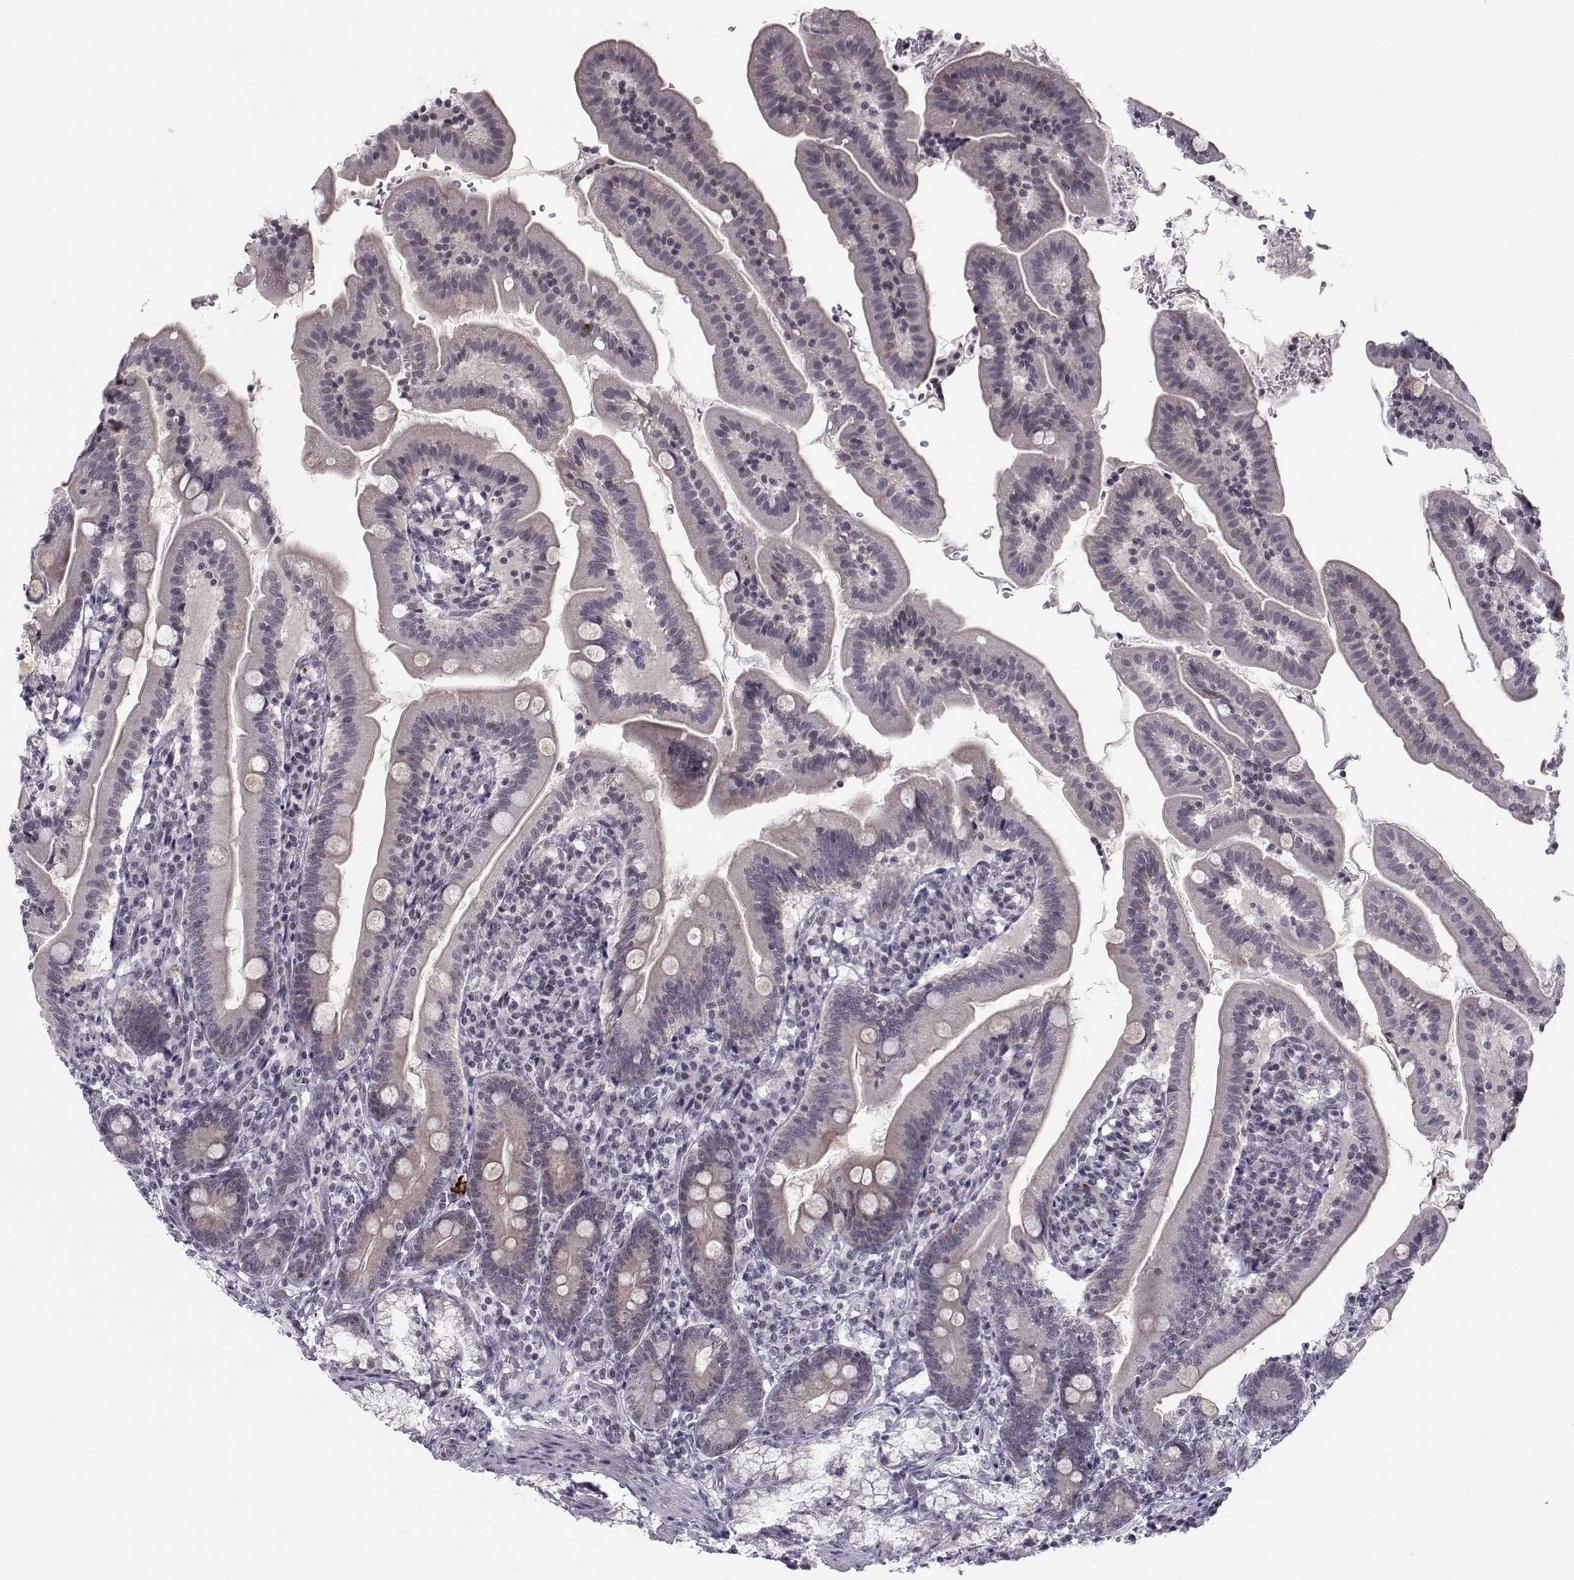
{"staining": {"intensity": "weak", "quantity": "<25%", "location": "cytoplasmic/membranous"}, "tissue": "duodenum", "cell_type": "Glandular cells", "image_type": "normal", "snomed": [{"axis": "morphology", "description": "Normal tissue, NOS"}, {"axis": "topography", "description": "Duodenum"}], "caption": "High power microscopy histopathology image of an immunohistochemistry (IHC) micrograph of unremarkable duodenum, revealing no significant staining in glandular cells.", "gene": "MARCHF4", "patient": {"sex": "female", "age": 67}}